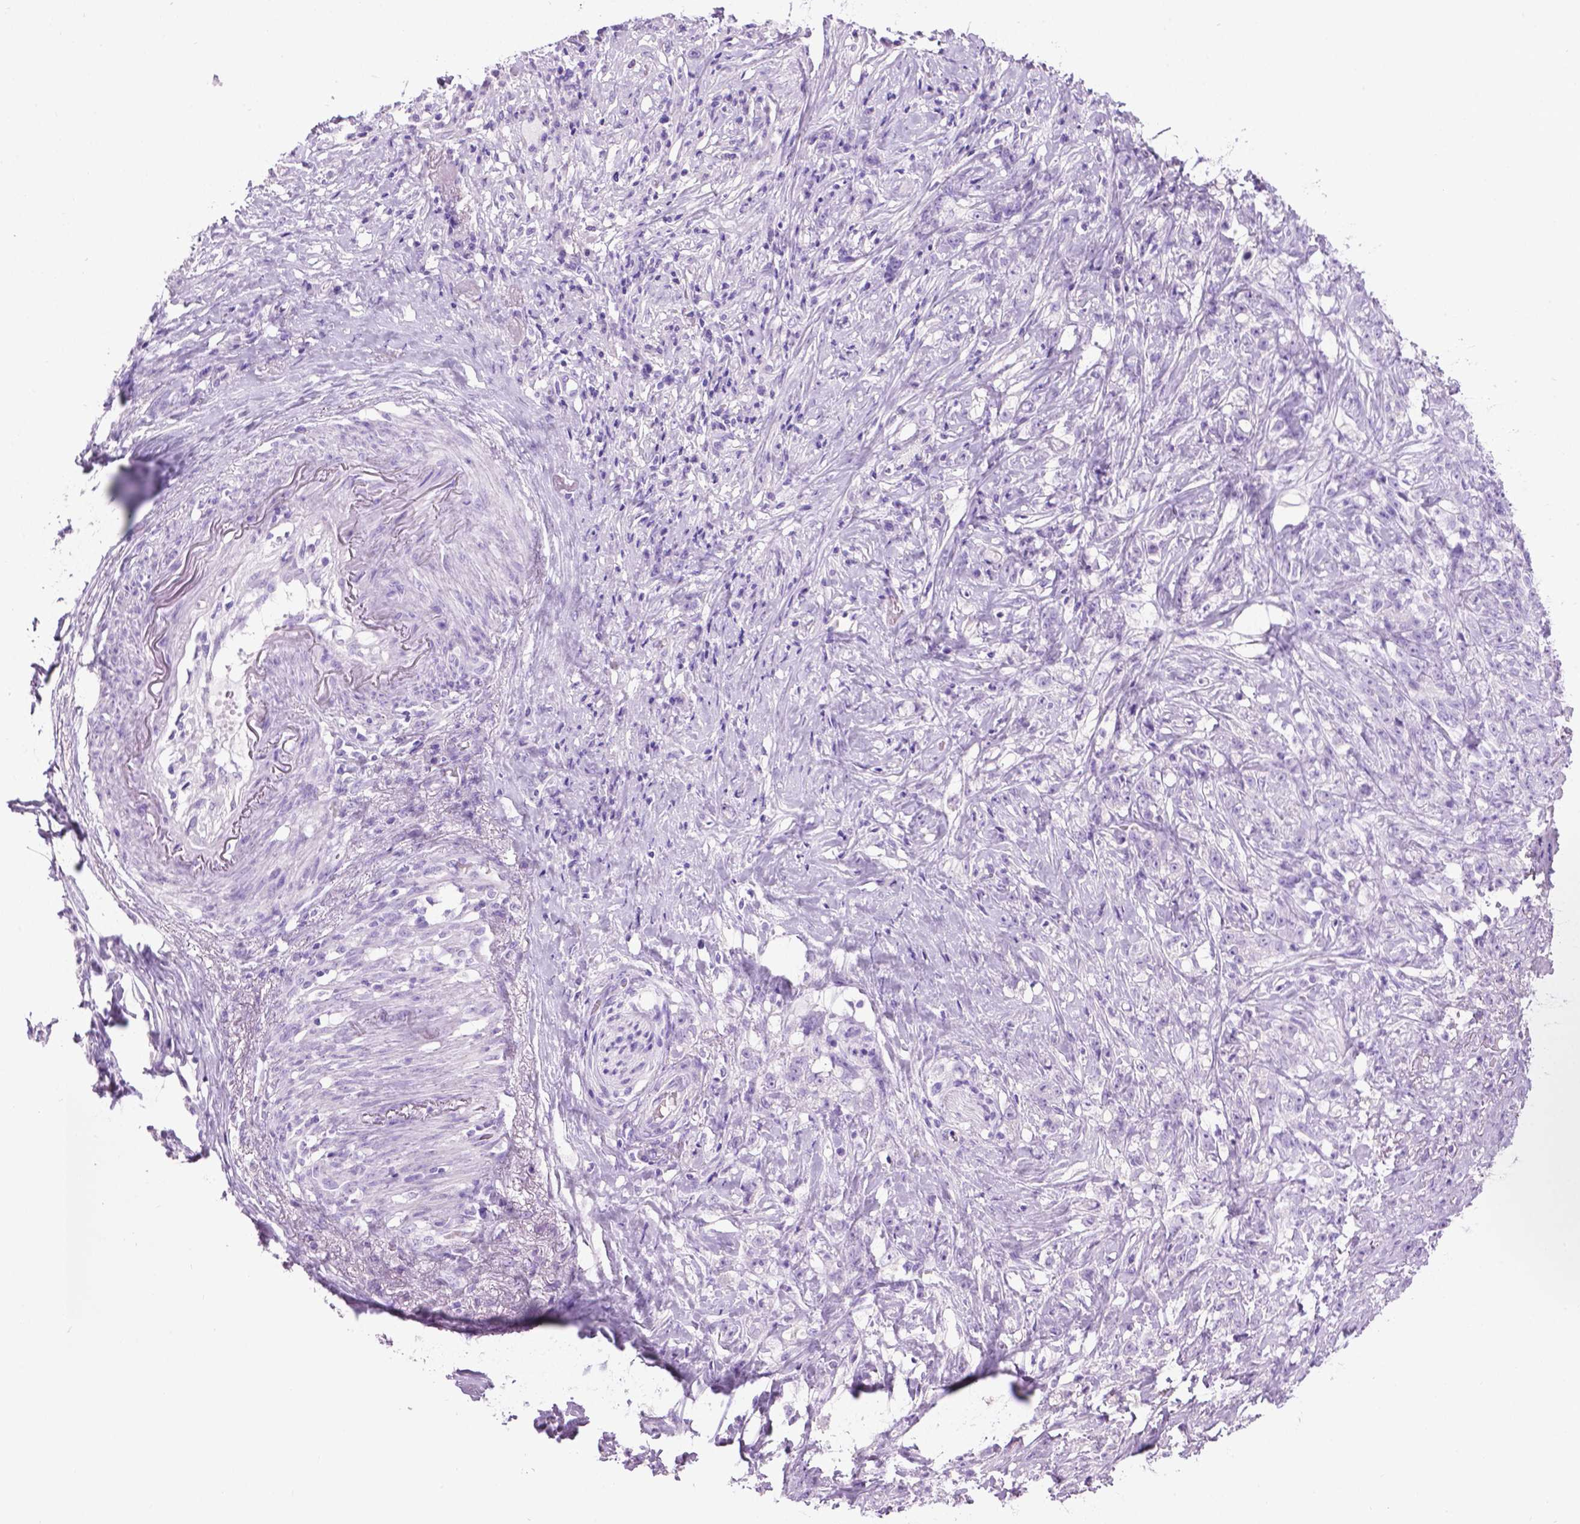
{"staining": {"intensity": "negative", "quantity": "none", "location": "none"}, "tissue": "stomach cancer", "cell_type": "Tumor cells", "image_type": "cancer", "snomed": [{"axis": "morphology", "description": "Adenocarcinoma, NOS"}, {"axis": "topography", "description": "Stomach, lower"}], "caption": "Immunohistochemistry image of neoplastic tissue: human stomach adenocarcinoma stained with DAB displays no significant protein expression in tumor cells.", "gene": "LELP1", "patient": {"sex": "male", "age": 88}}